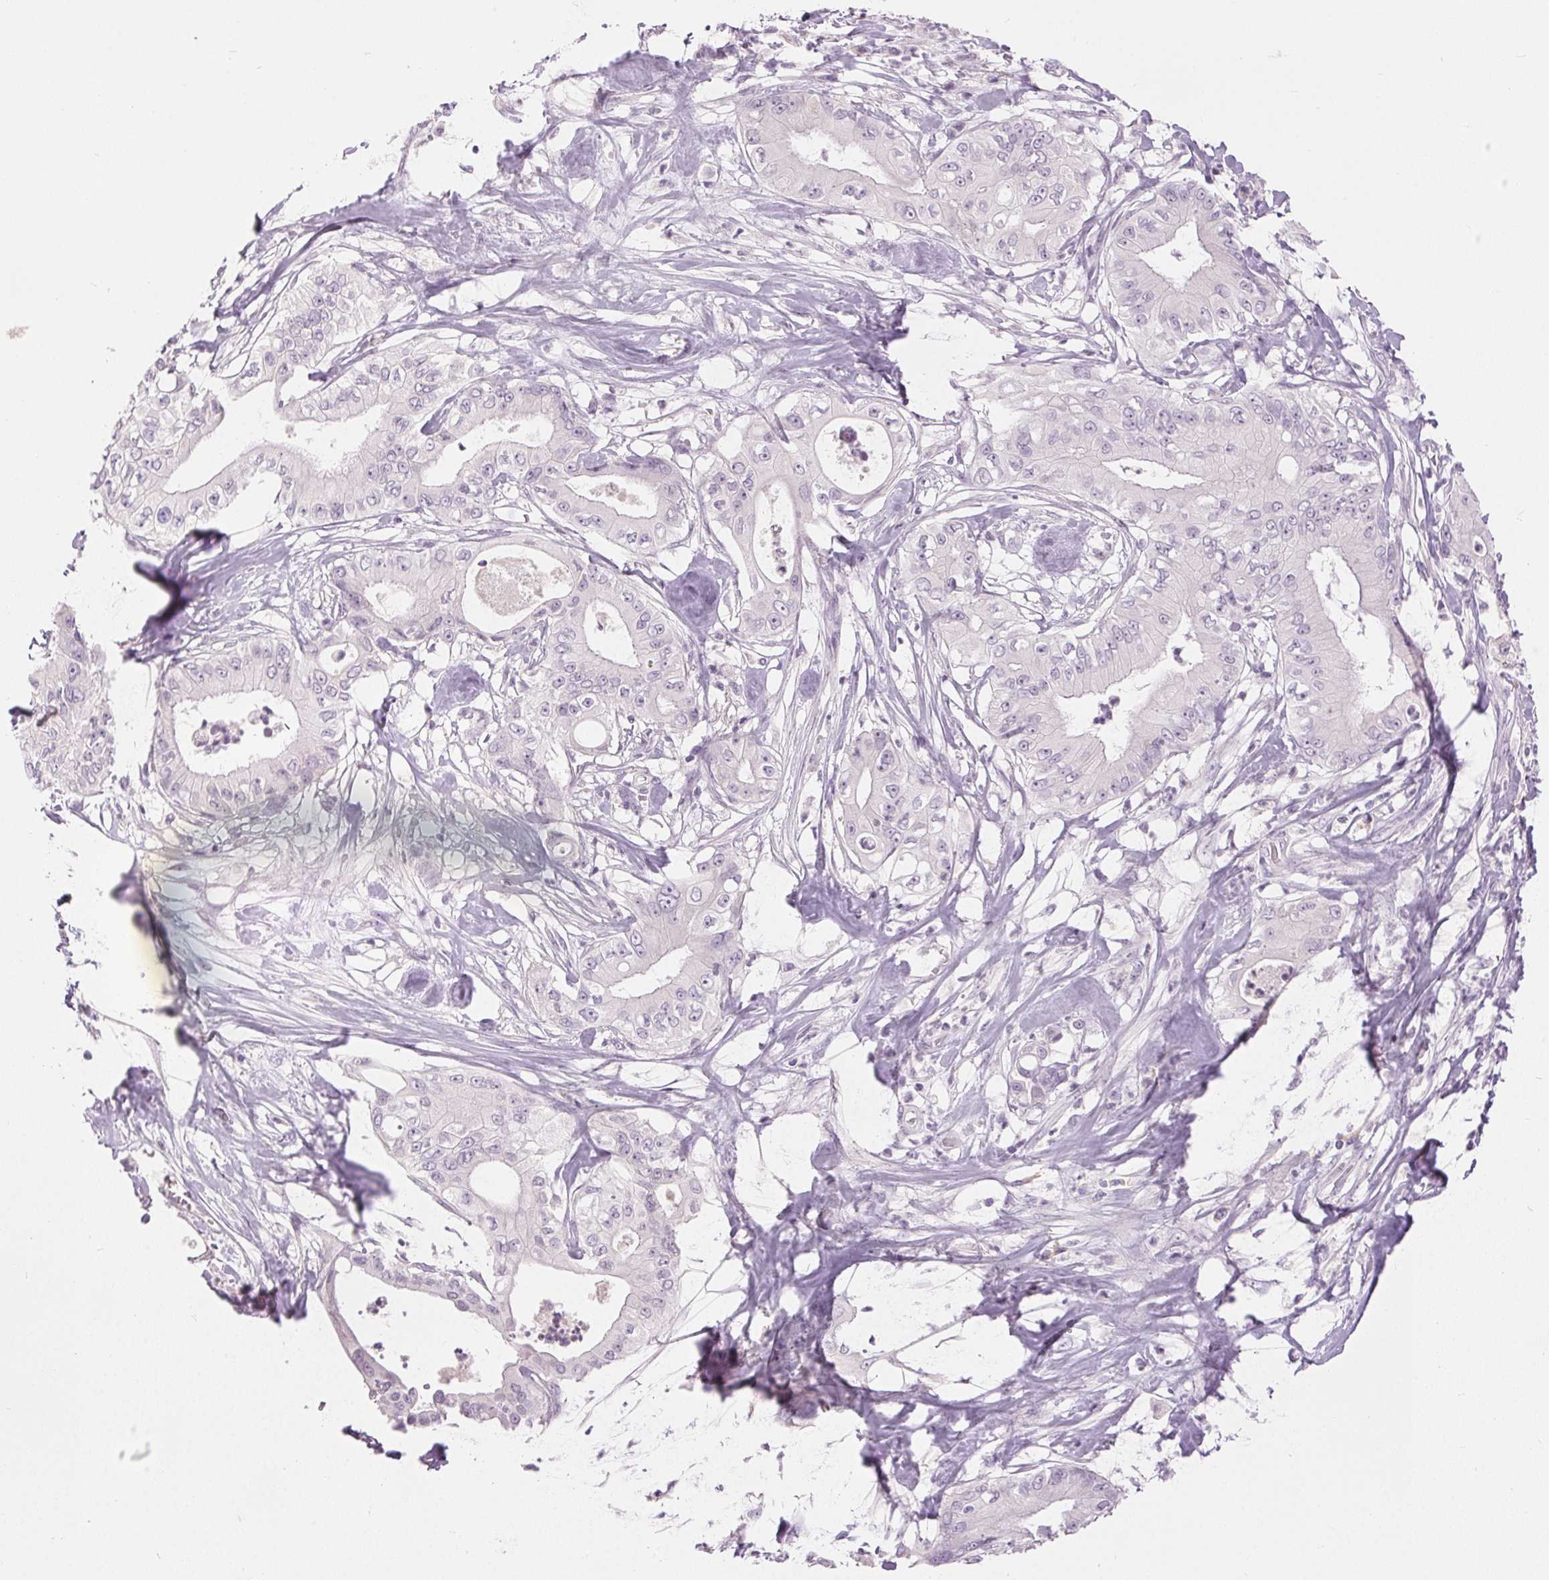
{"staining": {"intensity": "negative", "quantity": "none", "location": "none"}, "tissue": "pancreatic cancer", "cell_type": "Tumor cells", "image_type": "cancer", "snomed": [{"axis": "morphology", "description": "Adenocarcinoma, NOS"}, {"axis": "topography", "description": "Pancreas"}], "caption": "An immunohistochemistry (IHC) histopathology image of pancreatic cancer is shown. There is no staining in tumor cells of pancreatic cancer.", "gene": "DSG3", "patient": {"sex": "male", "age": 71}}